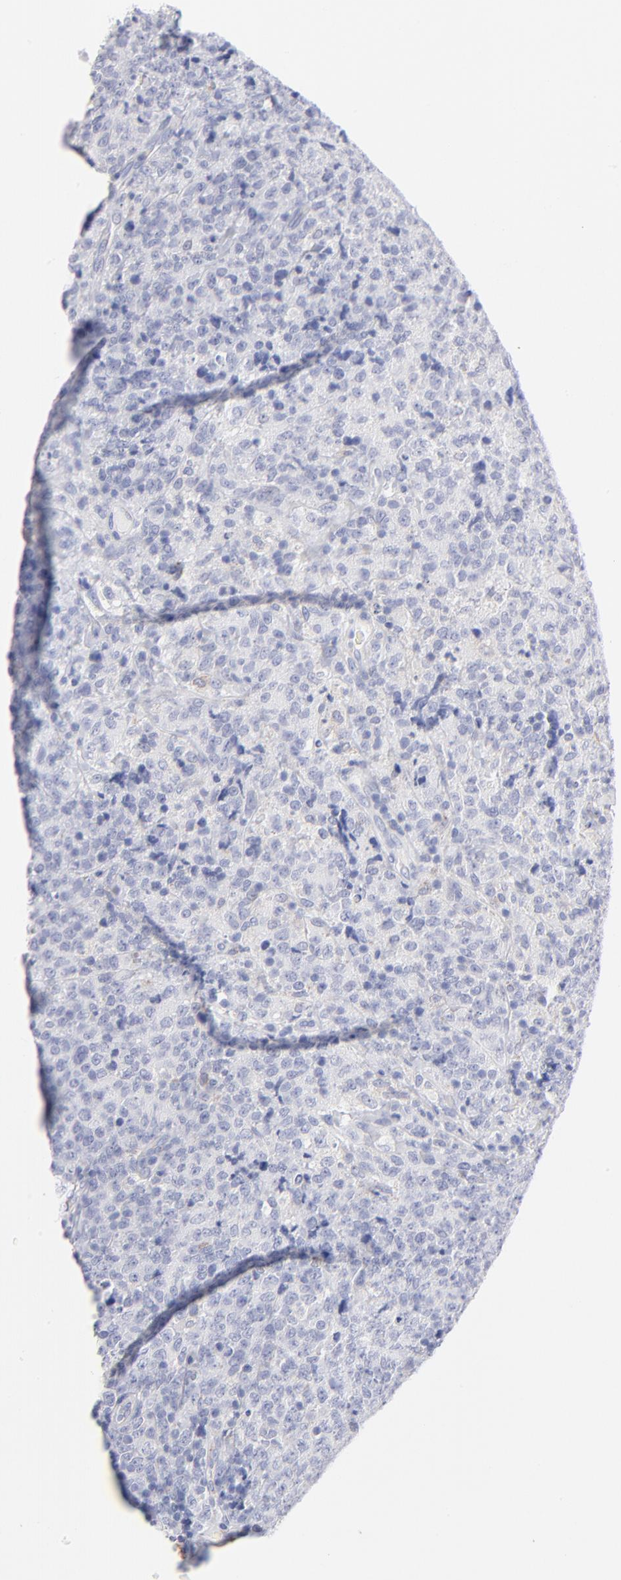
{"staining": {"intensity": "negative", "quantity": "none", "location": "none"}, "tissue": "lymphoma", "cell_type": "Tumor cells", "image_type": "cancer", "snomed": [{"axis": "morphology", "description": "Malignant lymphoma, non-Hodgkin's type, High grade"}, {"axis": "topography", "description": "Tonsil"}], "caption": "Tumor cells show no significant staining in malignant lymphoma, non-Hodgkin's type (high-grade). (DAB (3,3'-diaminobenzidine) immunohistochemistry visualized using brightfield microscopy, high magnification).", "gene": "TST", "patient": {"sex": "female", "age": 36}}